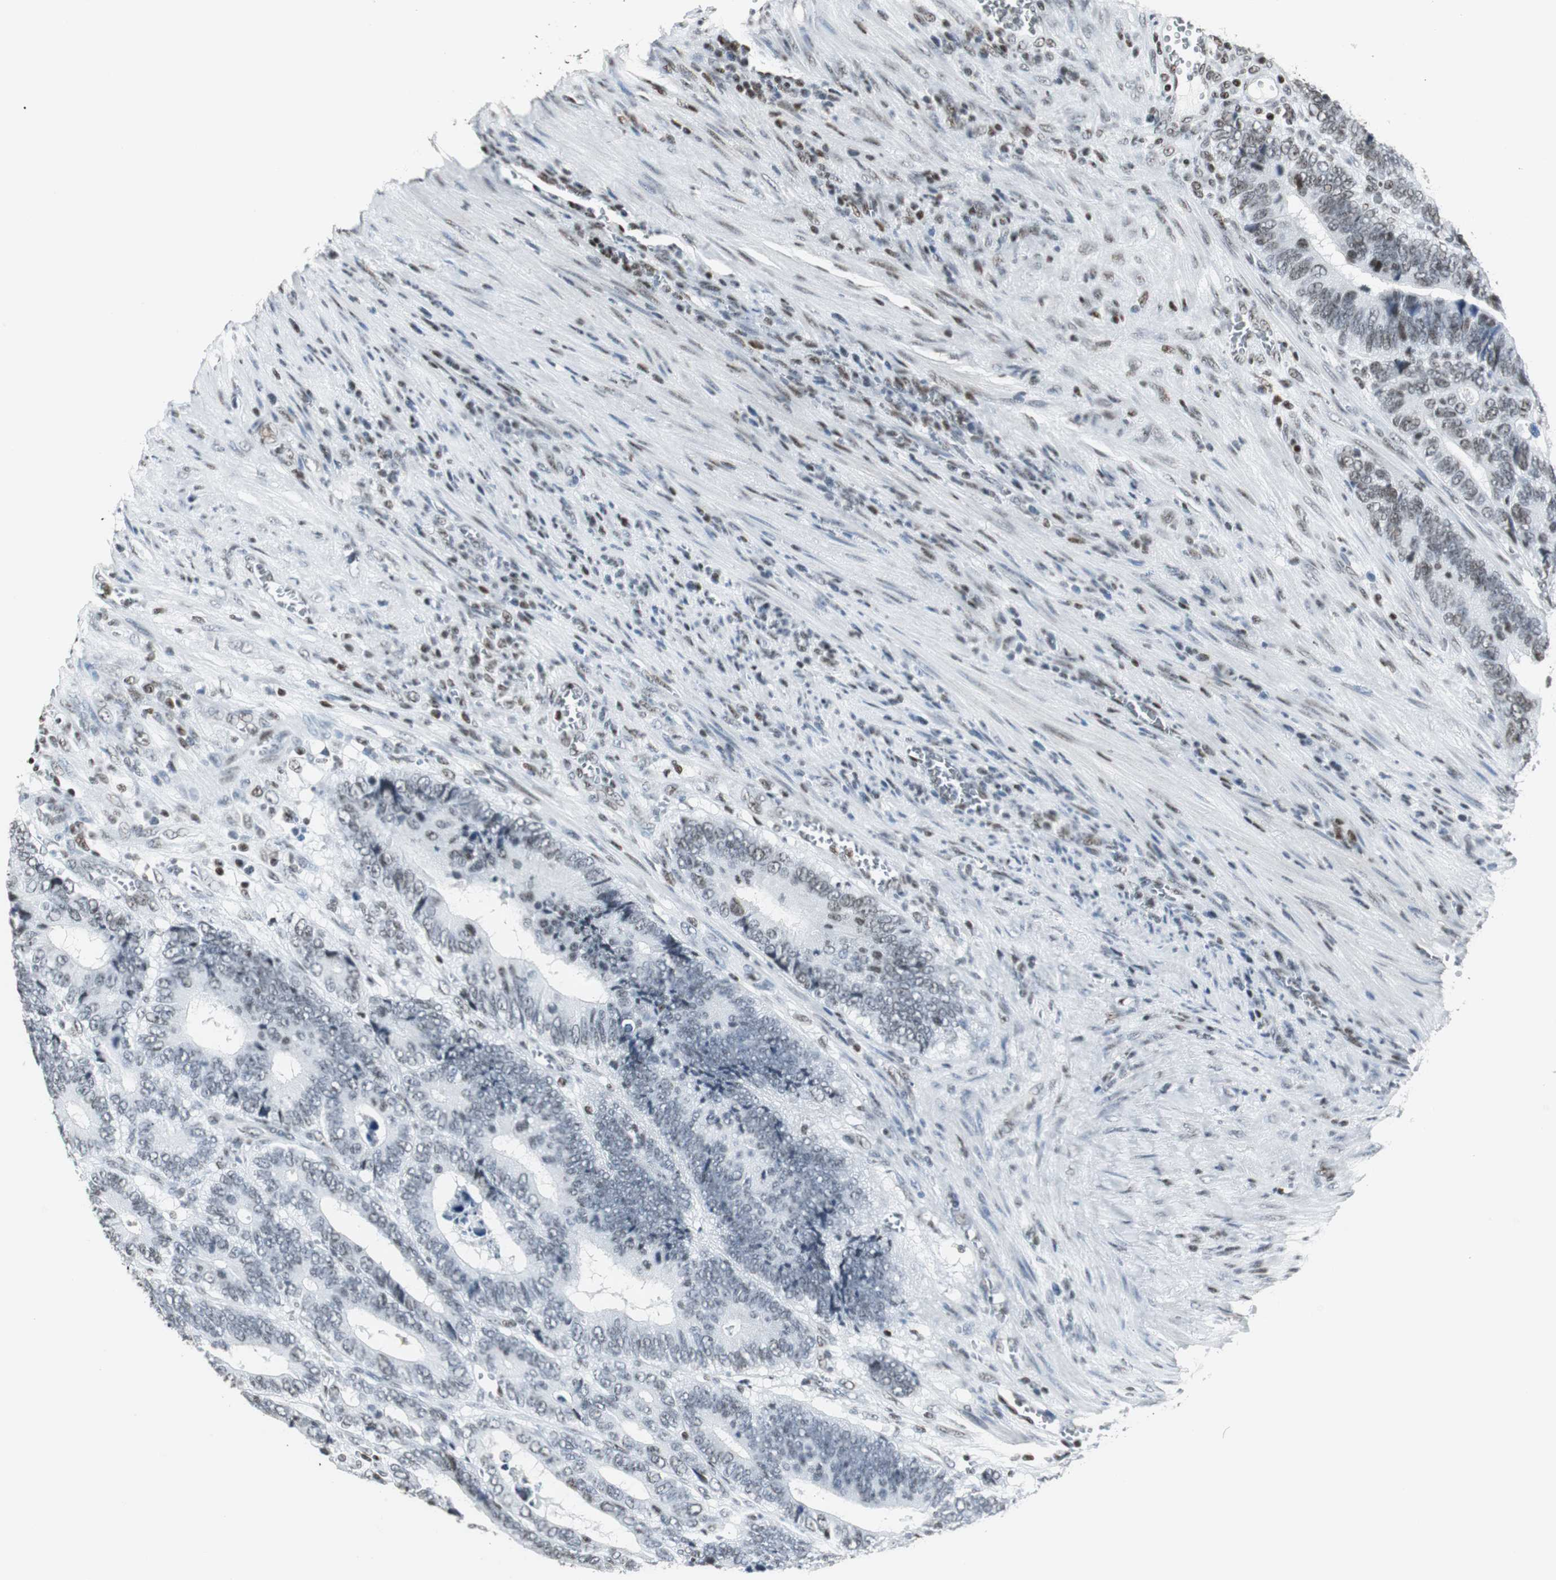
{"staining": {"intensity": "moderate", "quantity": ">75%", "location": "nuclear"}, "tissue": "colorectal cancer", "cell_type": "Tumor cells", "image_type": "cancer", "snomed": [{"axis": "morphology", "description": "Adenocarcinoma, NOS"}, {"axis": "topography", "description": "Colon"}], "caption": "Colorectal cancer stained with a protein marker demonstrates moderate staining in tumor cells.", "gene": "RBBP4", "patient": {"sex": "male", "age": 72}}